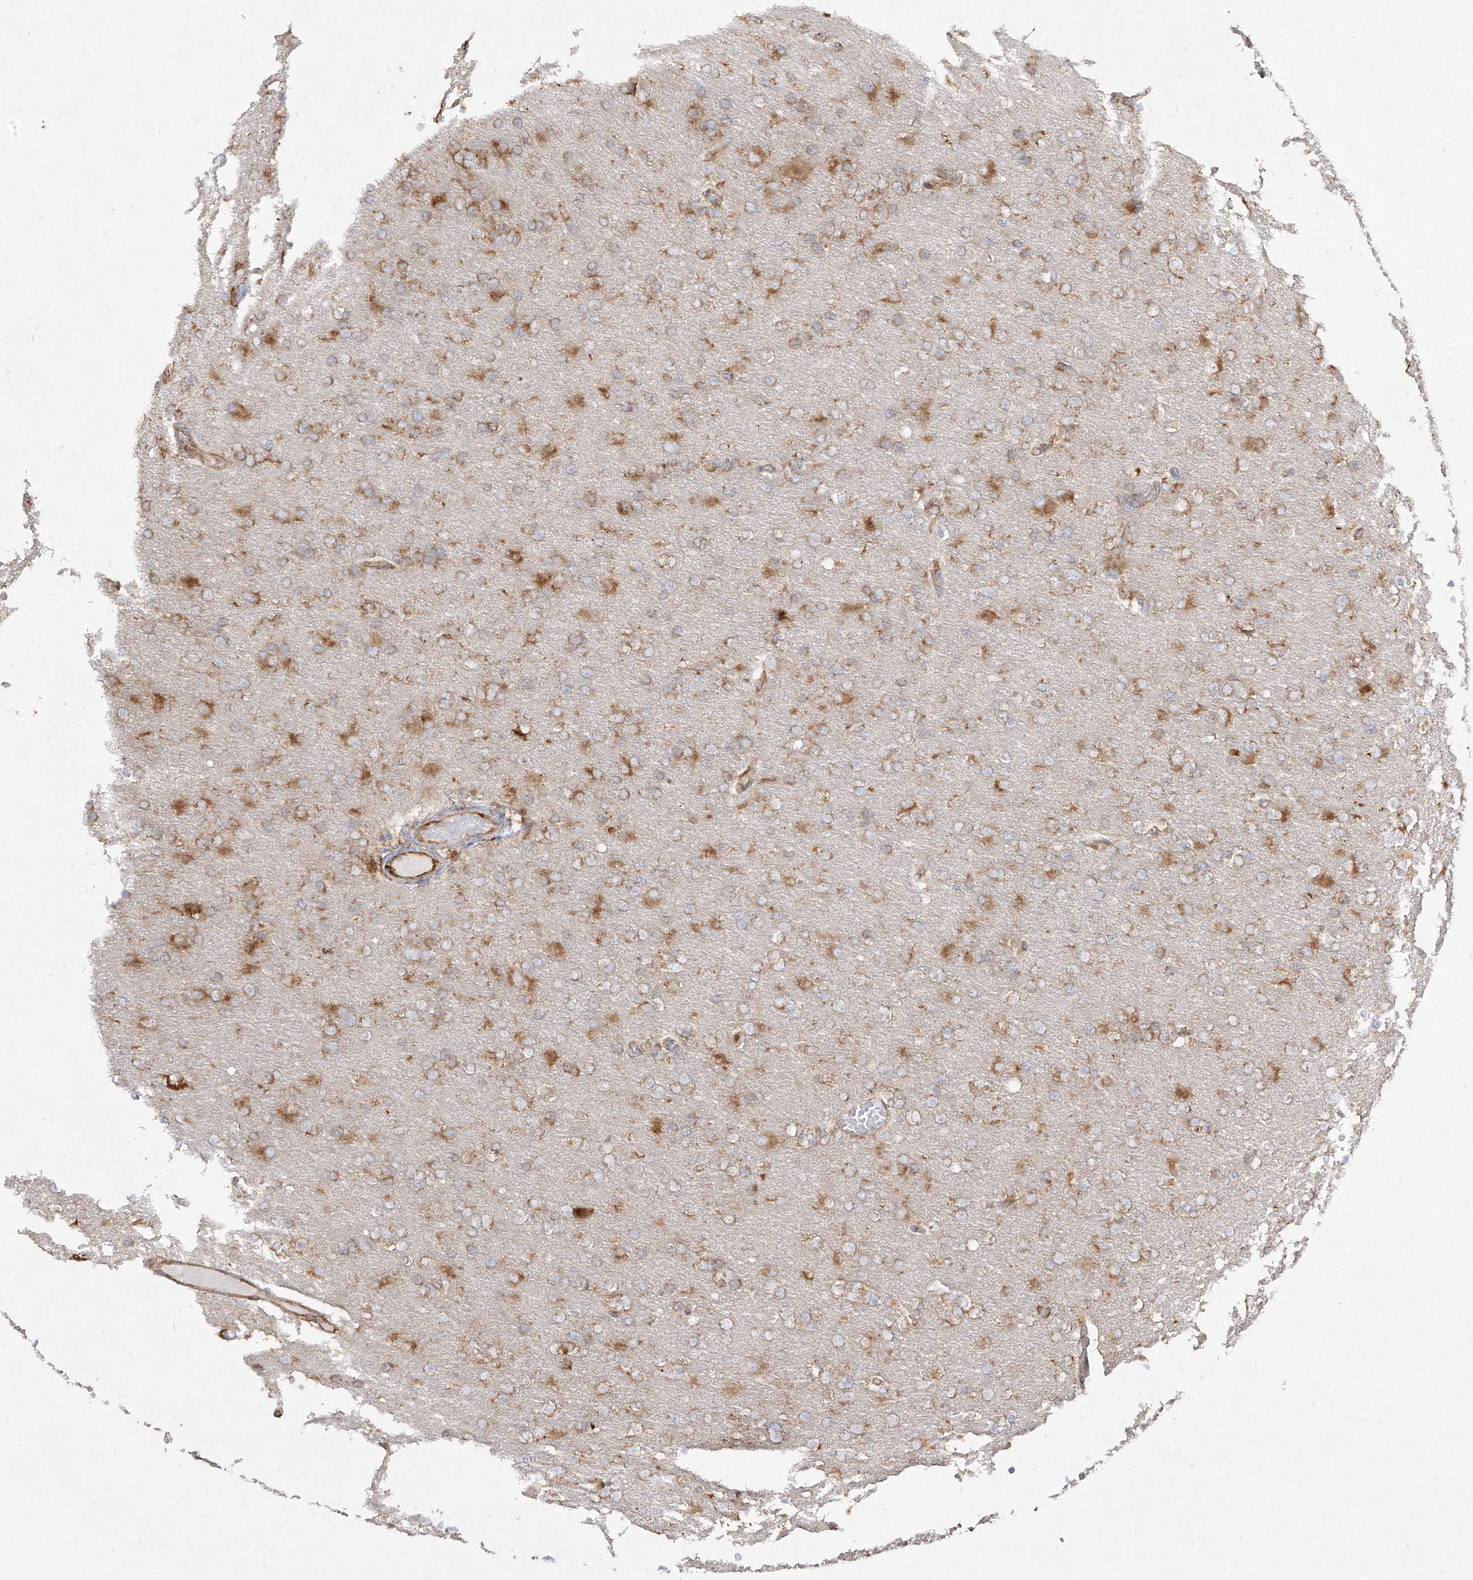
{"staining": {"intensity": "moderate", "quantity": ">75%", "location": "cytoplasmic/membranous"}, "tissue": "glioma", "cell_type": "Tumor cells", "image_type": "cancer", "snomed": [{"axis": "morphology", "description": "Glioma, malignant, High grade"}, {"axis": "topography", "description": "Cerebral cortex"}], "caption": "Immunohistochemical staining of glioma reveals medium levels of moderate cytoplasmic/membranous positivity in approximately >75% of tumor cells. Using DAB (brown) and hematoxylin (blue) stains, captured at high magnification using brightfield microscopy.", "gene": "RPS25", "patient": {"sex": "female", "age": 36}}